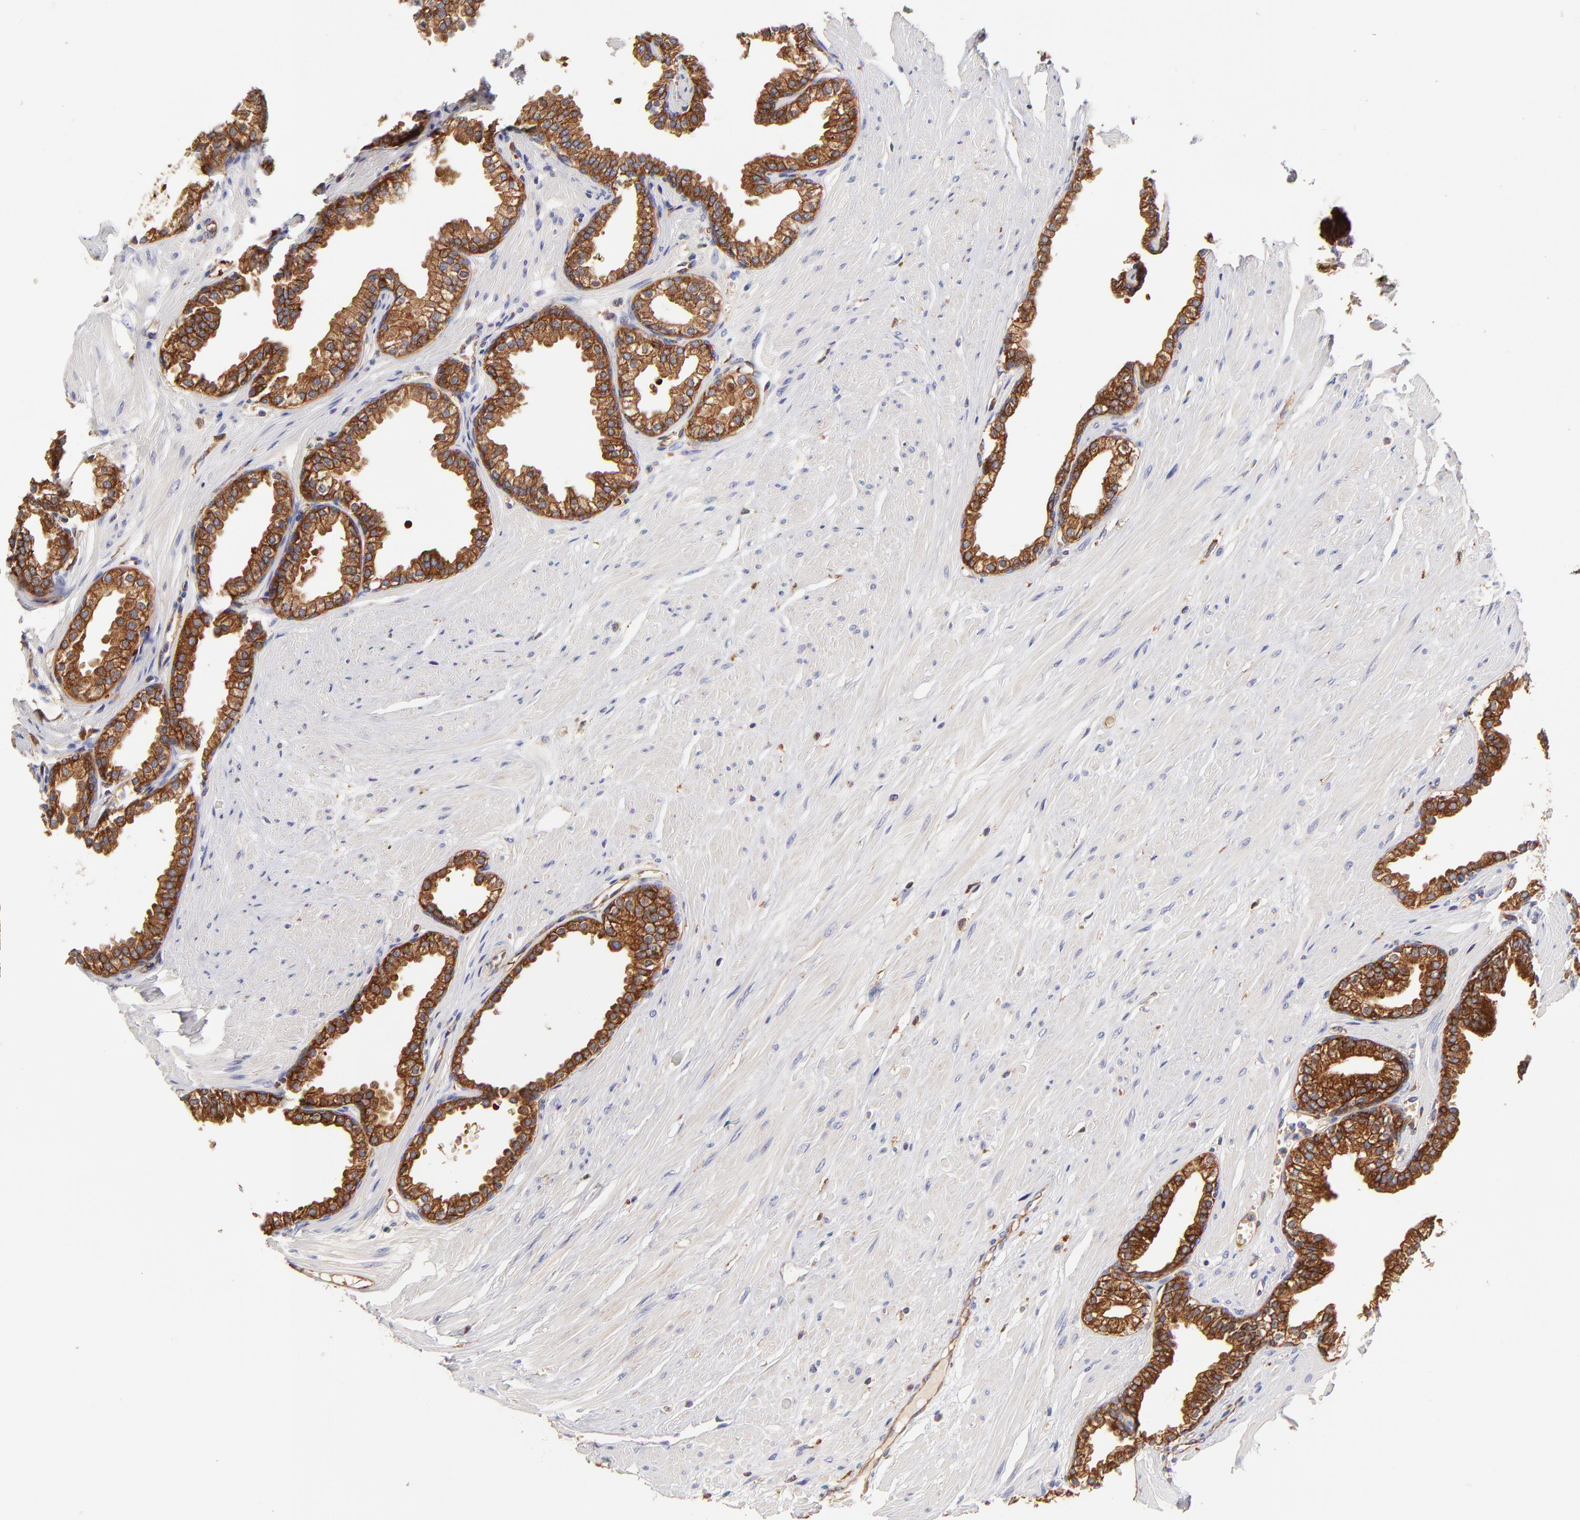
{"staining": {"intensity": "strong", "quantity": ">75%", "location": "cytoplasmic/membranous"}, "tissue": "prostate", "cell_type": "Glandular cells", "image_type": "normal", "snomed": [{"axis": "morphology", "description": "Normal tissue, NOS"}, {"axis": "topography", "description": "Prostate"}], "caption": "Immunohistochemical staining of benign human prostate demonstrates >75% levels of strong cytoplasmic/membranous protein staining in about >75% of glandular cells. The staining is performed using DAB brown chromogen to label protein expression. The nuclei are counter-stained blue using hematoxylin.", "gene": "CD2AP", "patient": {"sex": "male", "age": 64}}